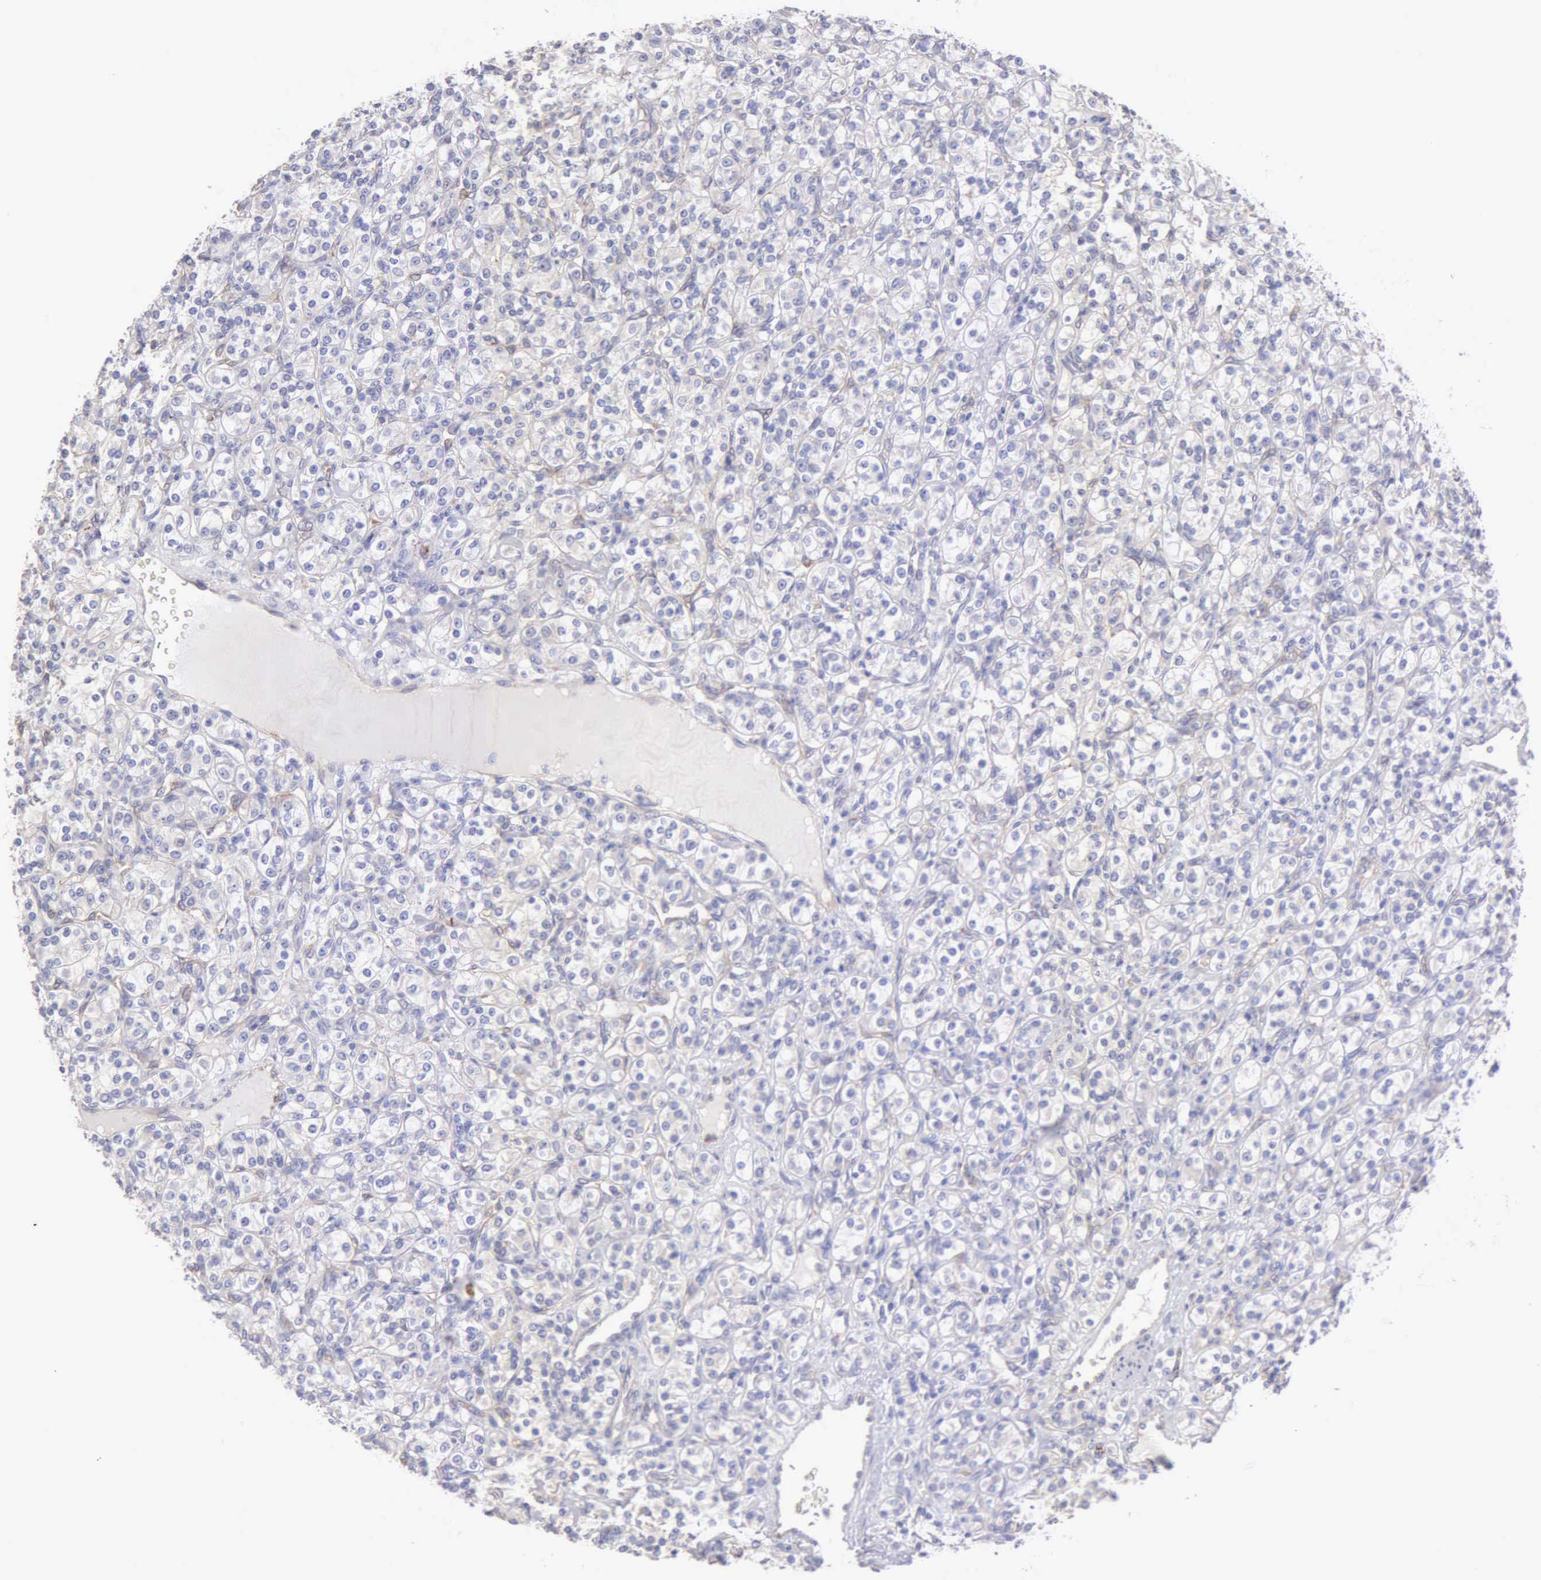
{"staining": {"intensity": "negative", "quantity": "none", "location": "none"}, "tissue": "renal cancer", "cell_type": "Tumor cells", "image_type": "cancer", "snomed": [{"axis": "morphology", "description": "Adenocarcinoma, NOS"}, {"axis": "topography", "description": "Kidney"}], "caption": "This is an immunohistochemistry (IHC) image of adenocarcinoma (renal). There is no staining in tumor cells.", "gene": "APP", "patient": {"sex": "male", "age": 77}}